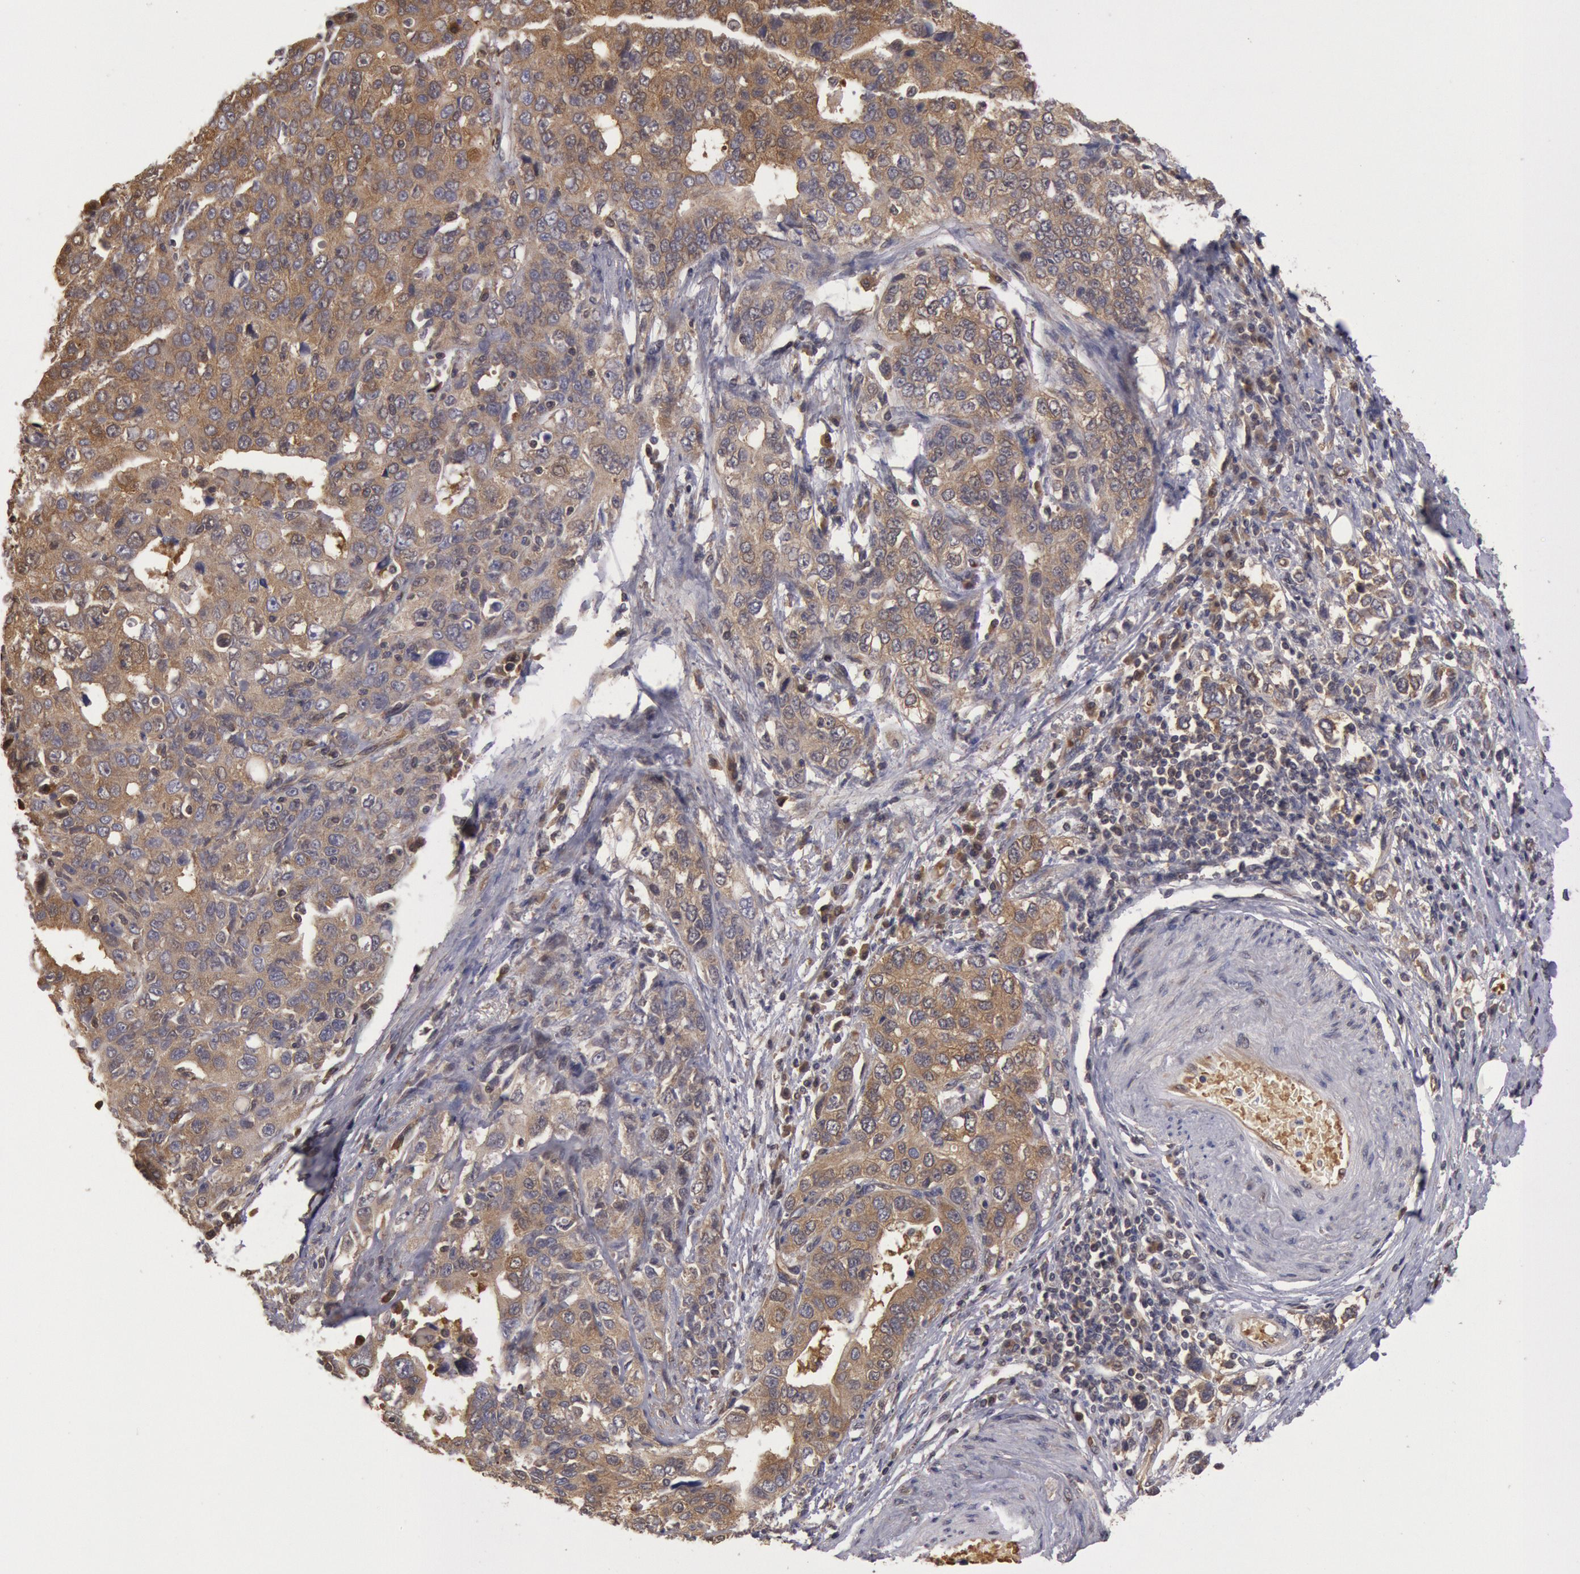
{"staining": {"intensity": "moderate", "quantity": ">75%", "location": "cytoplasmic/membranous"}, "tissue": "stomach cancer", "cell_type": "Tumor cells", "image_type": "cancer", "snomed": [{"axis": "morphology", "description": "Adenocarcinoma, NOS"}, {"axis": "topography", "description": "Stomach, upper"}], "caption": "Stomach adenocarcinoma tissue exhibits moderate cytoplasmic/membranous expression in about >75% of tumor cells", "gene": "USP14", "patient": {"sex": "male", "age": 76}}